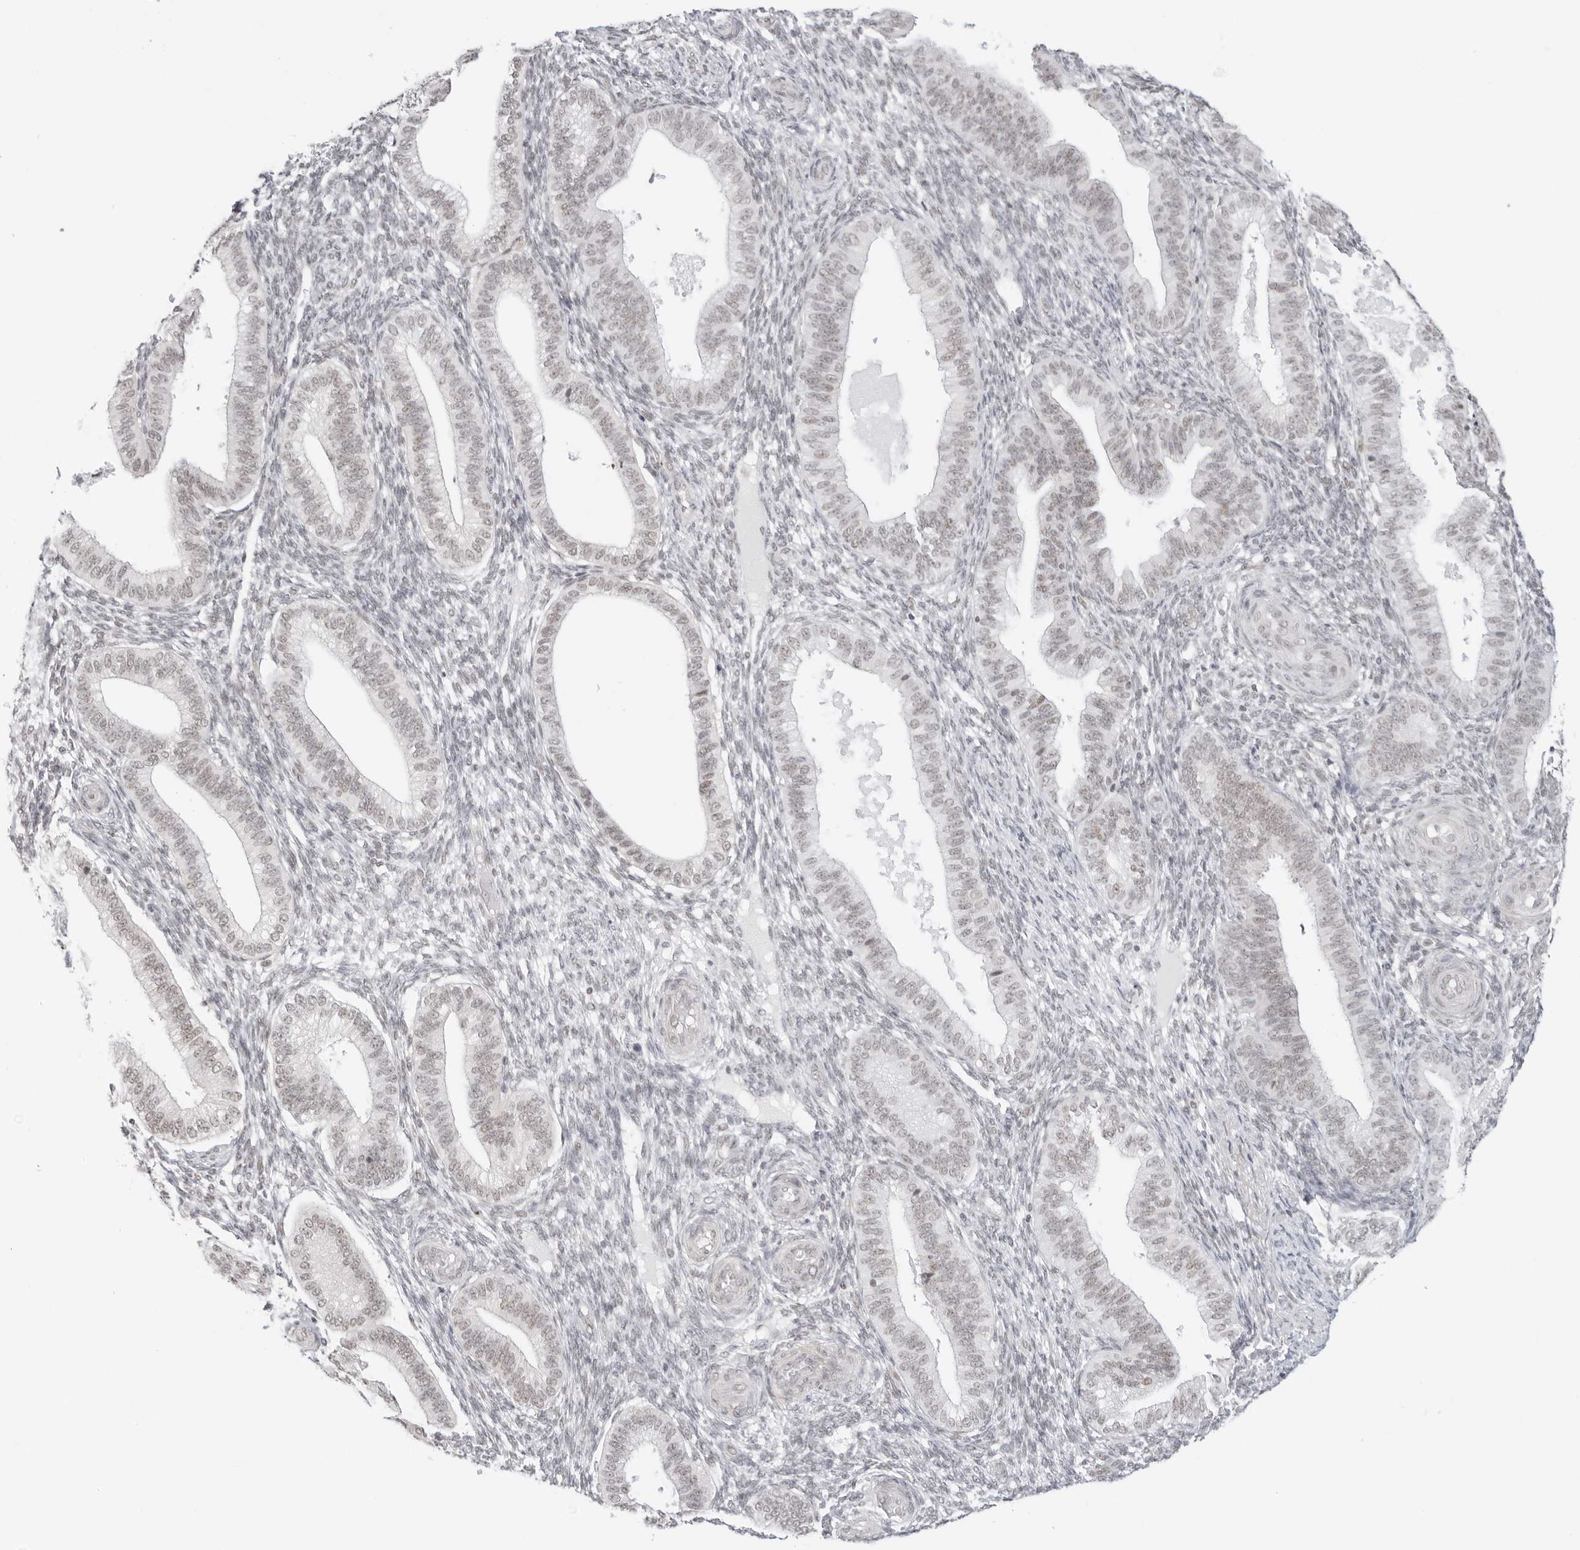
{"staining": {"intensity": "negative", "quantity": "none", "location": "none"}, "tissue": "endometrium", "cell_type": "Cells in endometrial stroma", "image_type": "normal", "snomed": [{"axis": "morphology", "description": "Normal tissue, NOS"}, {"axis": "topography", "description": "Endometrium"}], "caption": "Immunohistochemical staining of unremarkable human endometrium shows no significant positivity in cells in endometrial stroma.", "gene": "TCIM", "patient": {"sex": "female", "age": 39}}